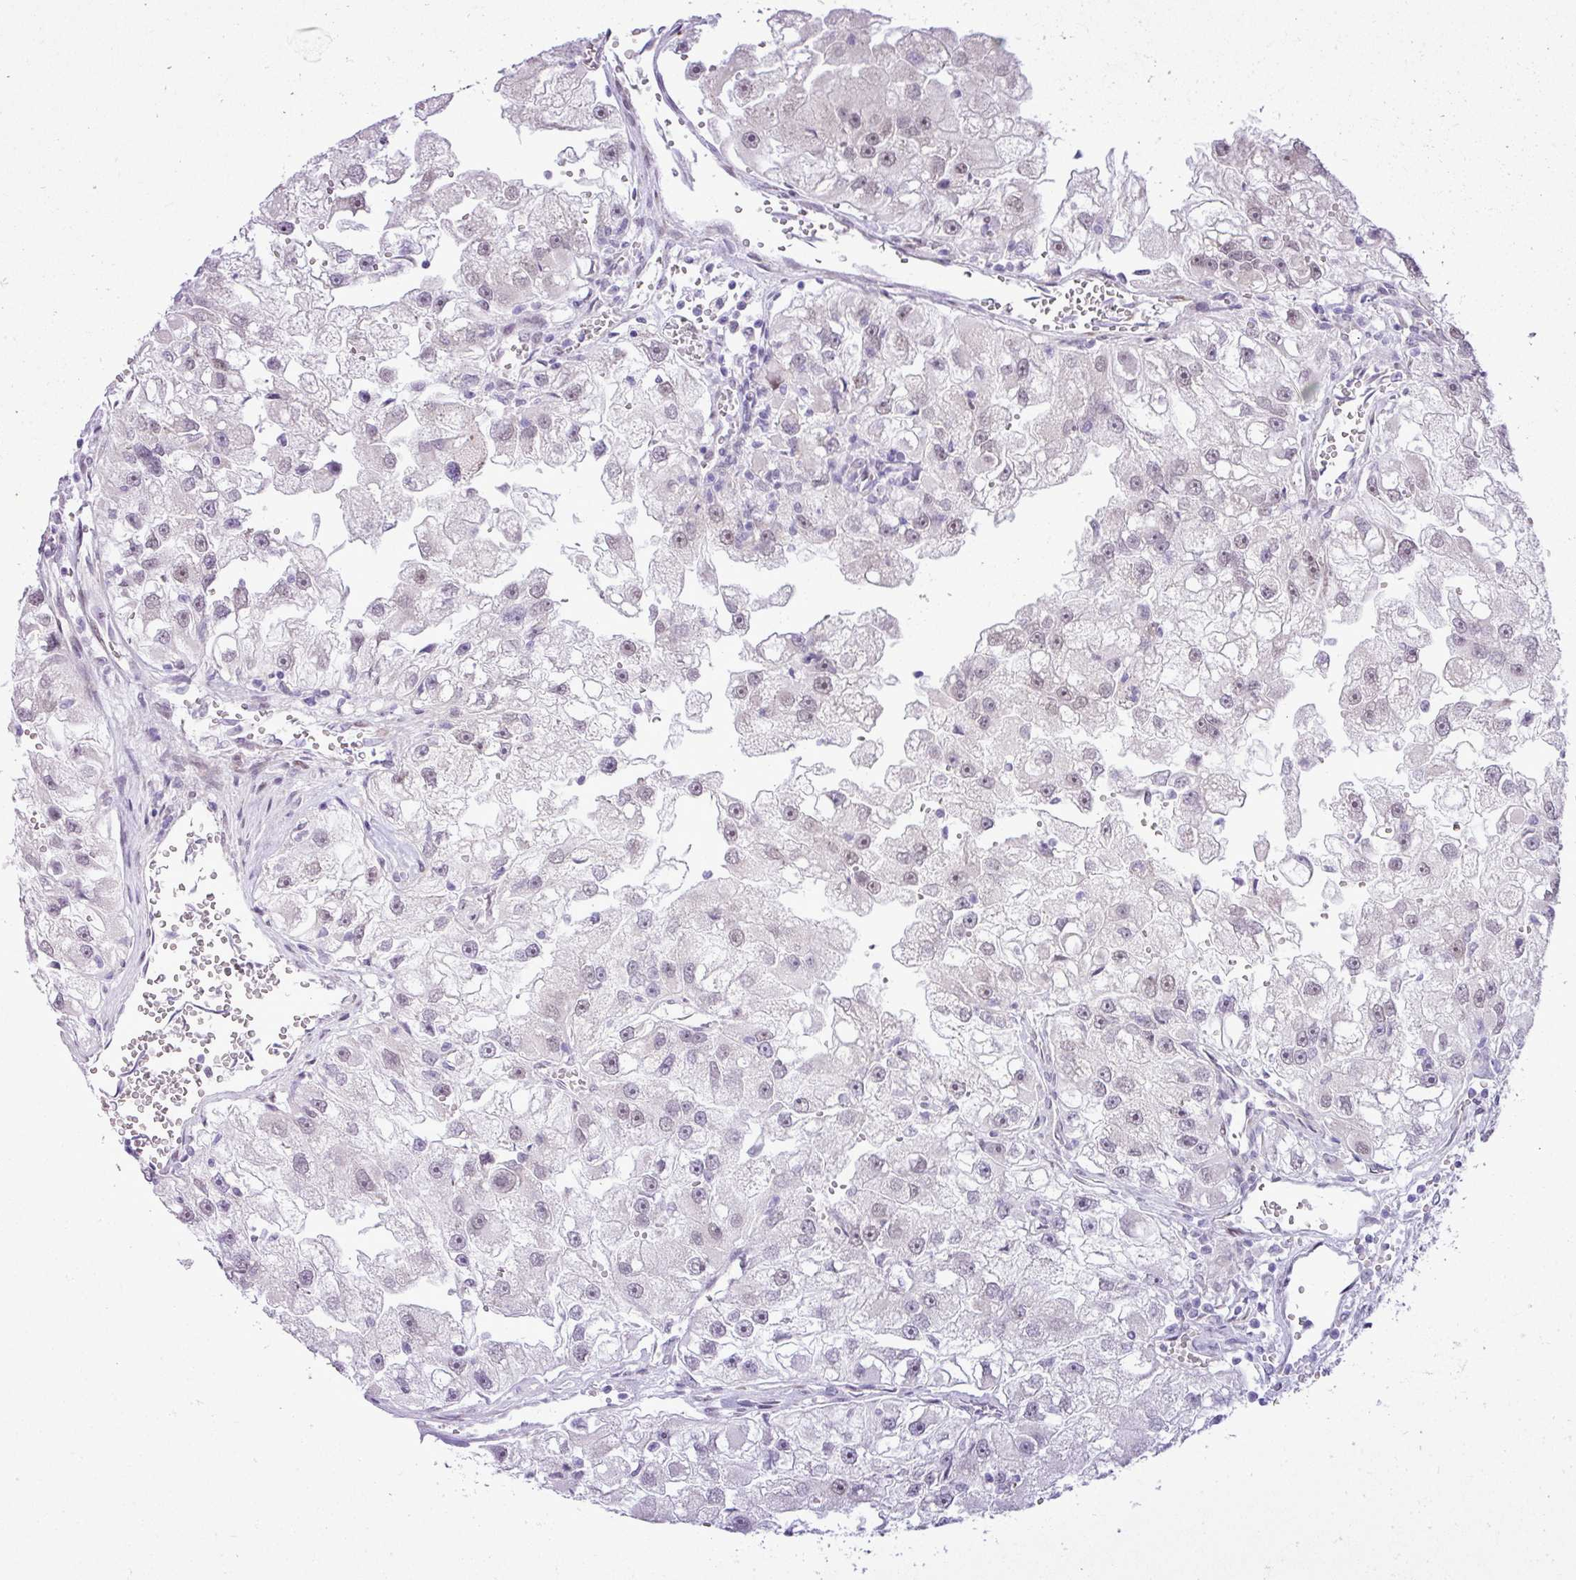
{"staining": {"intensity": "negative", "quantity": "none", "location": "none"}, "tissue": "renal cancer", "cell_type": "Tumor cells", "image_type": "cancer", "snomed": [{"axis": "morphology", "description": "Adenocarcinoma, NOS"}, {"axis": "topography", "description": "Kidney"}], "caption": "Tumor cells show no significant protein staining in adenocarcinoma (renal). Brightfield microscopy of immunohistochemistry stained with DAB (3,3'-diaminobenzidine) (brown) and hematoxylin (blue), captured at high magnification.", "gene": "ELOA2", "patient": {"sex": "male", "age": 63}}